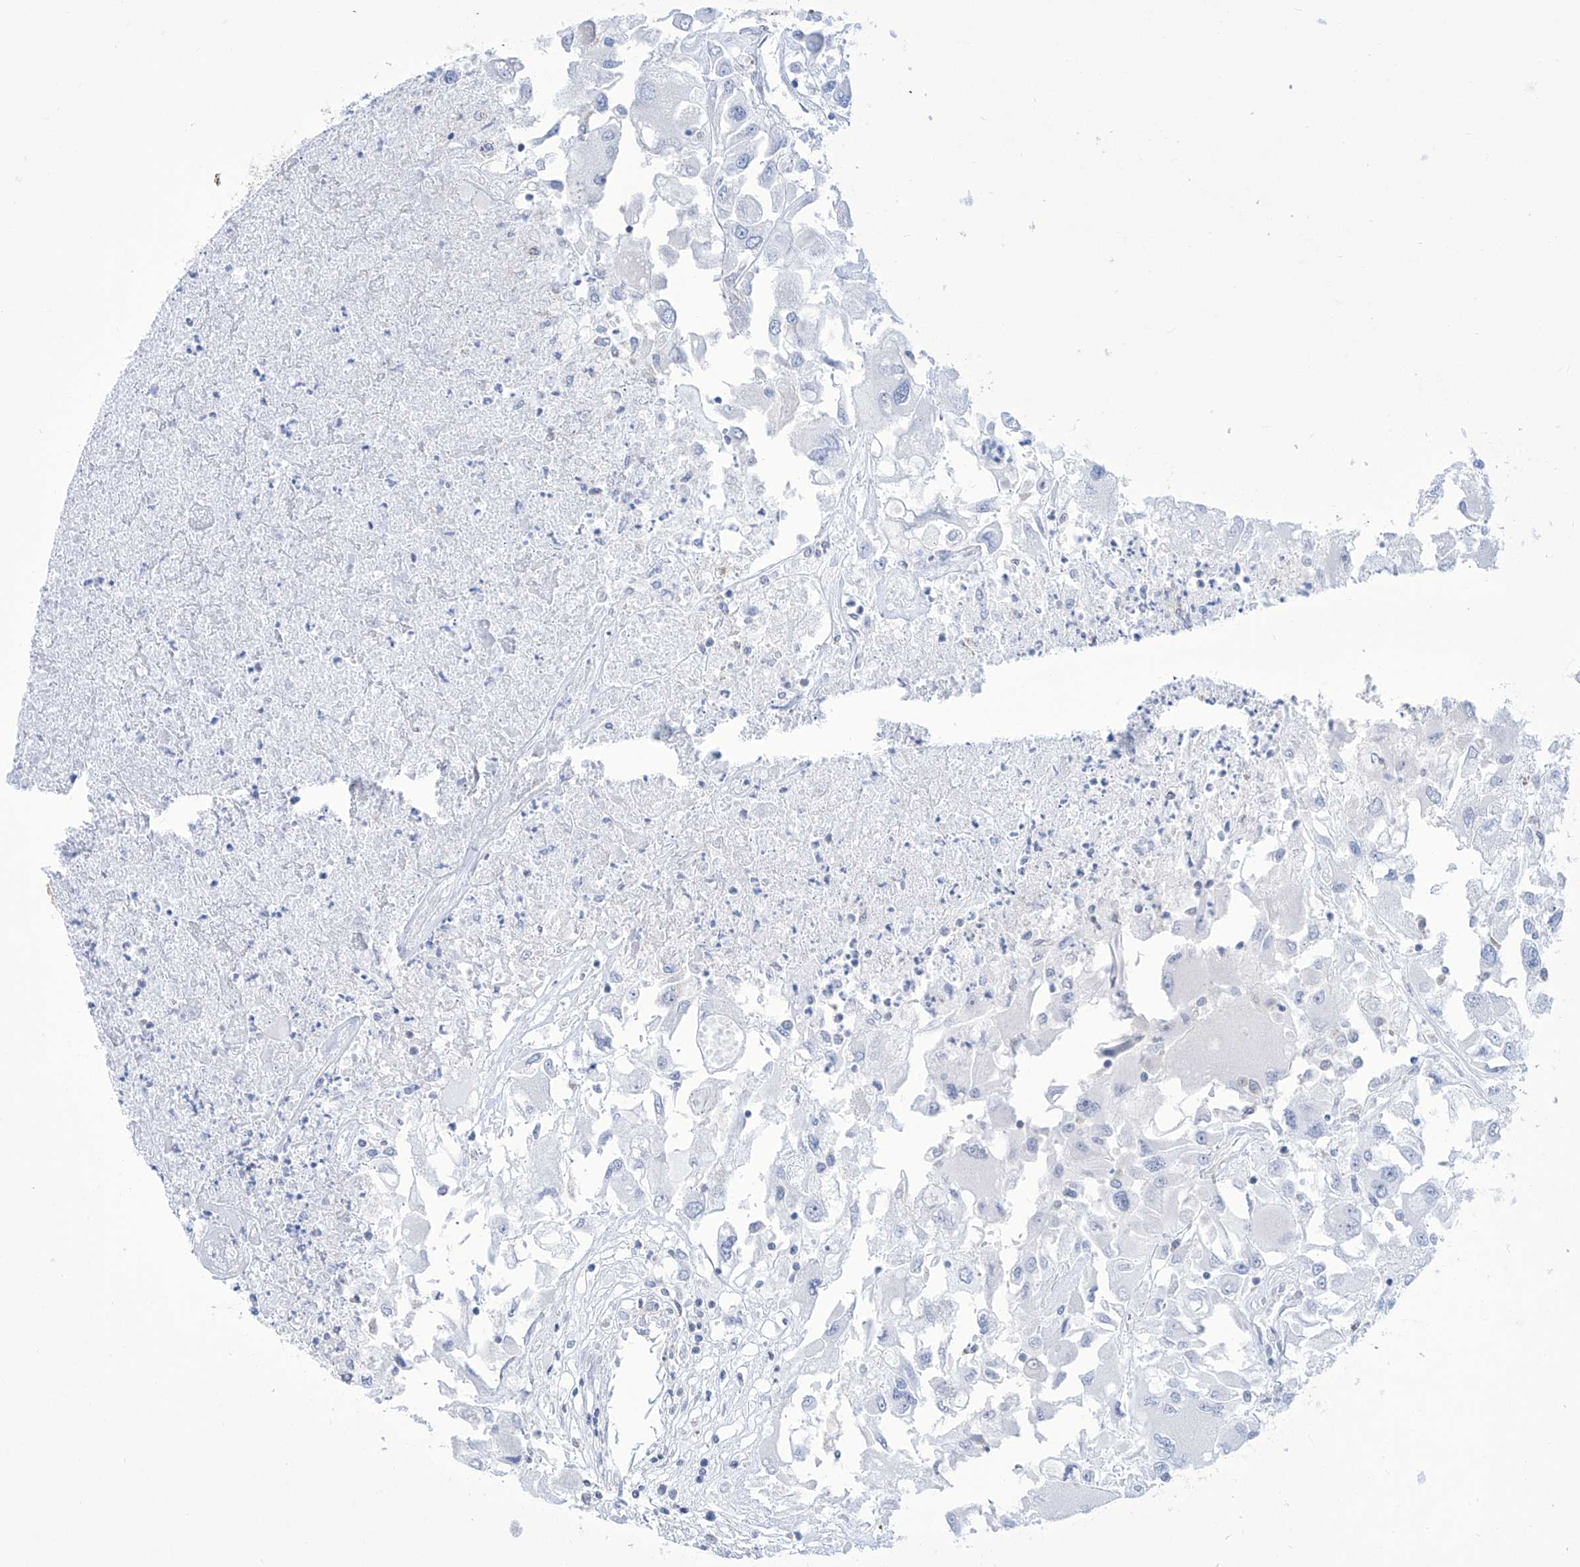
{"staining": {"intensity": "negative", "quantity": "none", "location": "none"}, "tissue": "renal cancer", "cell_type": "Tumor cells", "image_type": "cancer", "snomed": [{"axis": "morphology", "description": "Adenocarcinoma, NOS"}, {"axis": "topography", "description": "Kidney"}], "caption": "Immunohistochemistry (IHC) of renal cancer (adenocarcinoma) displays no expression in tumor cells. (Immunohistochemistry (IHC), brightfield microscopy, high magnification).", "gene": "ALDH6A1", "patient": {"sex": "female", "age": 52}}